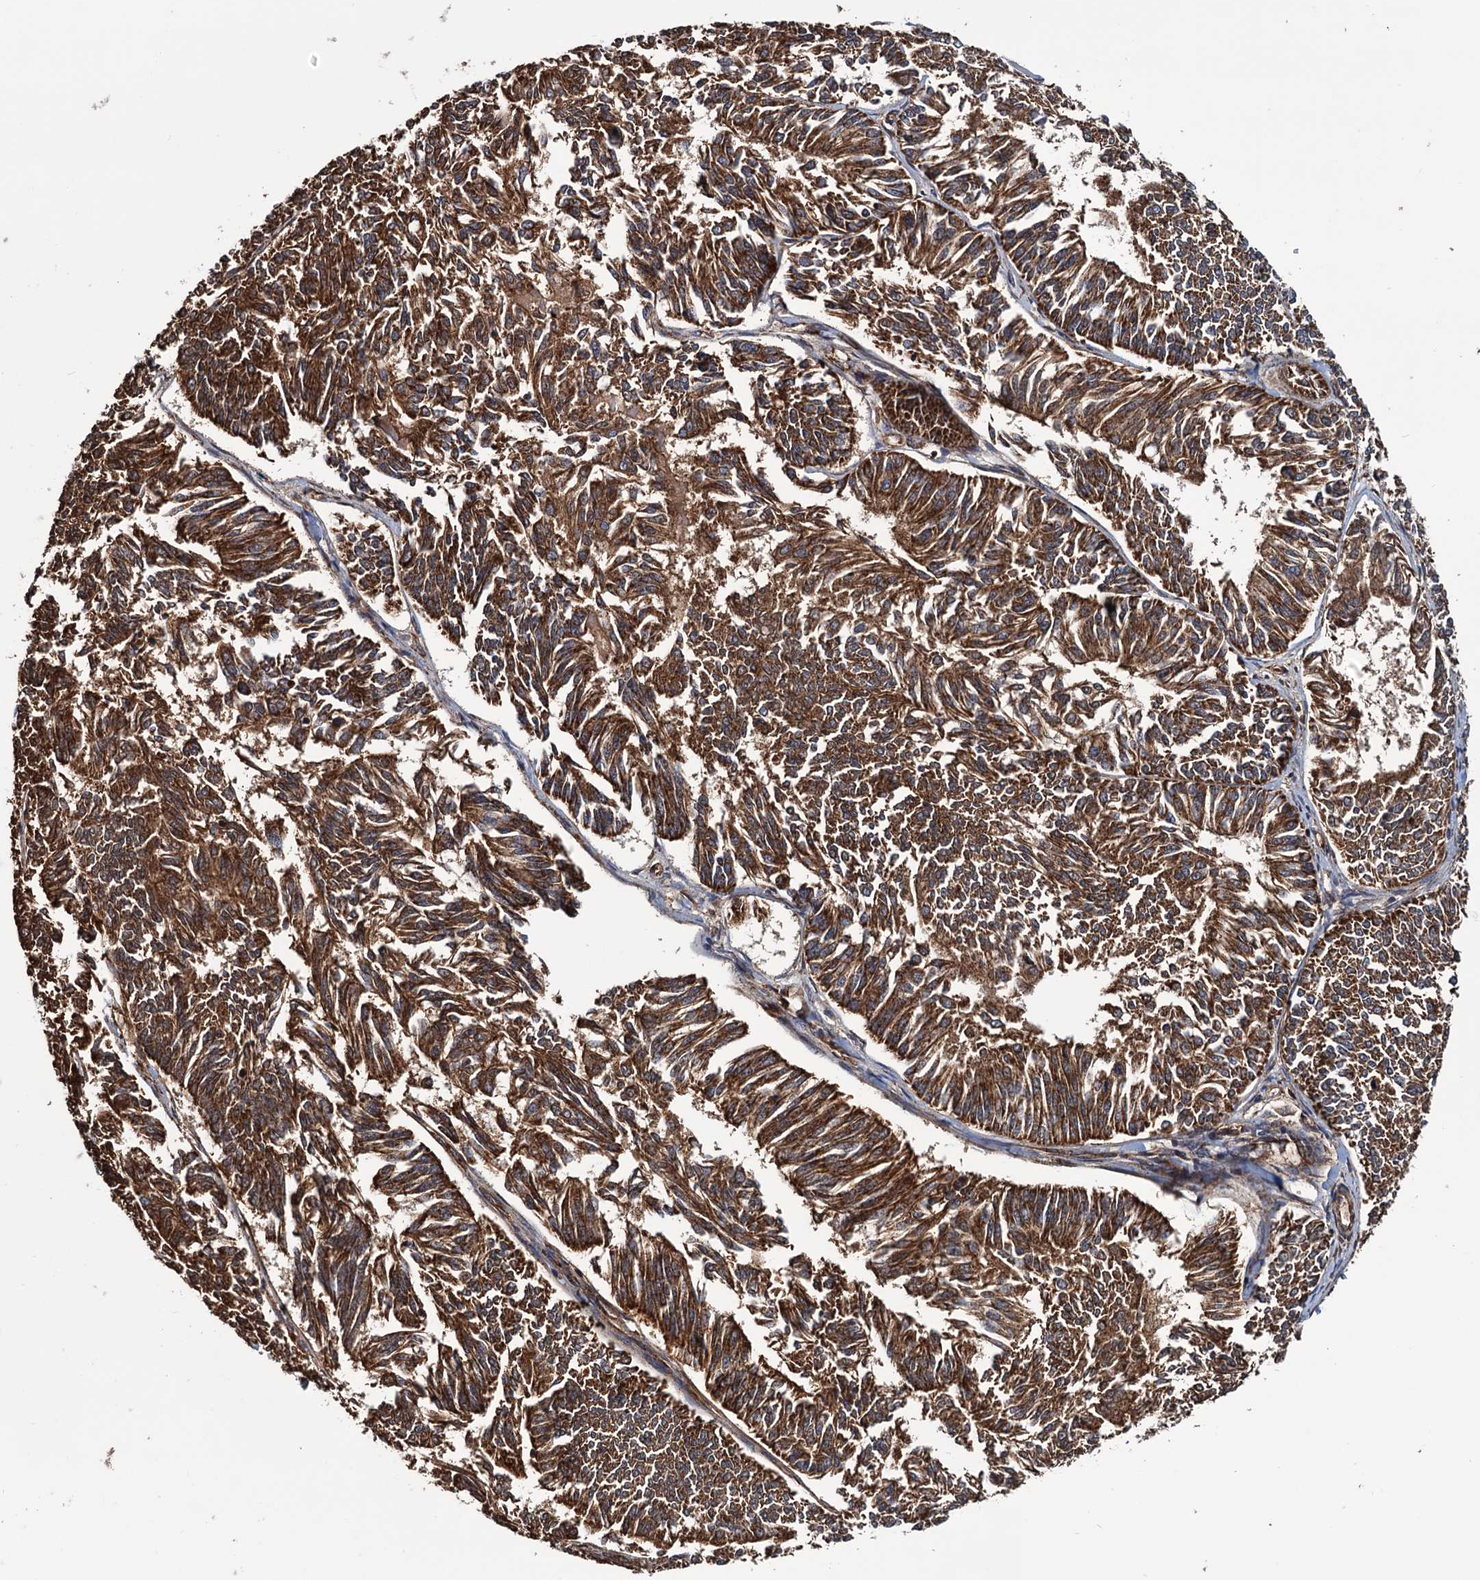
{"staining": {"intensity": "moderate", "quantity": ">75%", "location": "cytoplasmic/membranous"}, "tissue": "endometrial cancer", "cell_type": "Tumor cells", "image_type": "cancer", "snomed": [{"axis": "morphology", "description": "Adenocarcinoma, NOS"}, {"axis": "topography", "description": "Endometrium"}], "caption": "Human endometrial cancer (adenocarcinoma) stained with a protein marker shows moderate staining in tumor cells.", "gene": "MRPL42", "patient": {"sex": "female", "age": 58}}